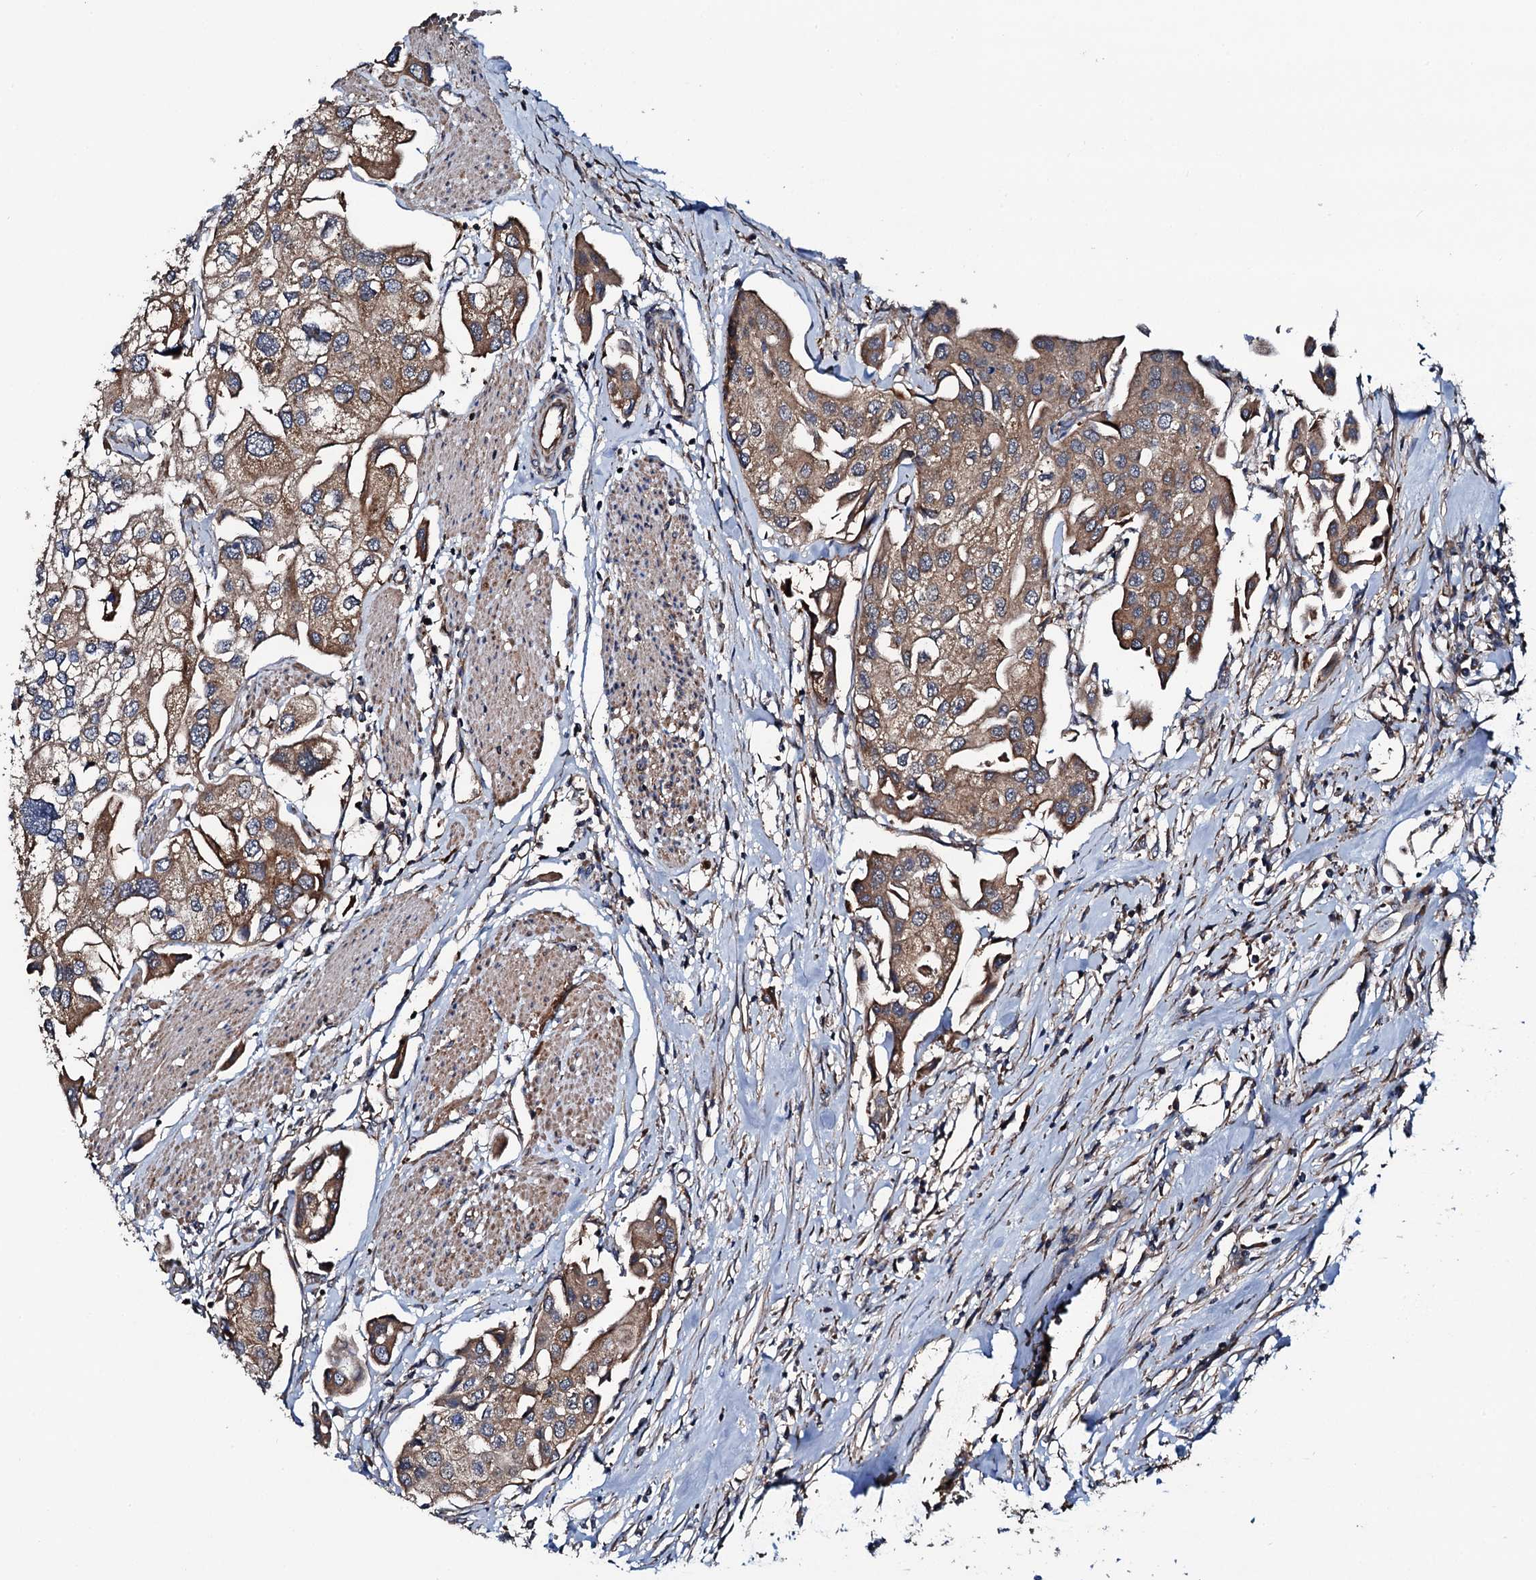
{"staining": {"intensity": "moderate", "quantity": ">75%", "location": "cytoplasmic/membranous"}, "tissue": "urothelial cancer", "cell_type": "Tumor cells", "image_type": "cancer", "snomed": [{"axis": "morphology", "description": "Urothelial carcinoma, High grade"}, {"axis": "topography", "description": "Urinary bladder"}], "caption": "Immunohistochemistry (DAB) staining of urothelial cancer shows moderate cytoplasmic/membranous protein expression in about >75% of tumor cells.", "gene": "NEK1", "patient": {"sex": "male", "age": 64}}